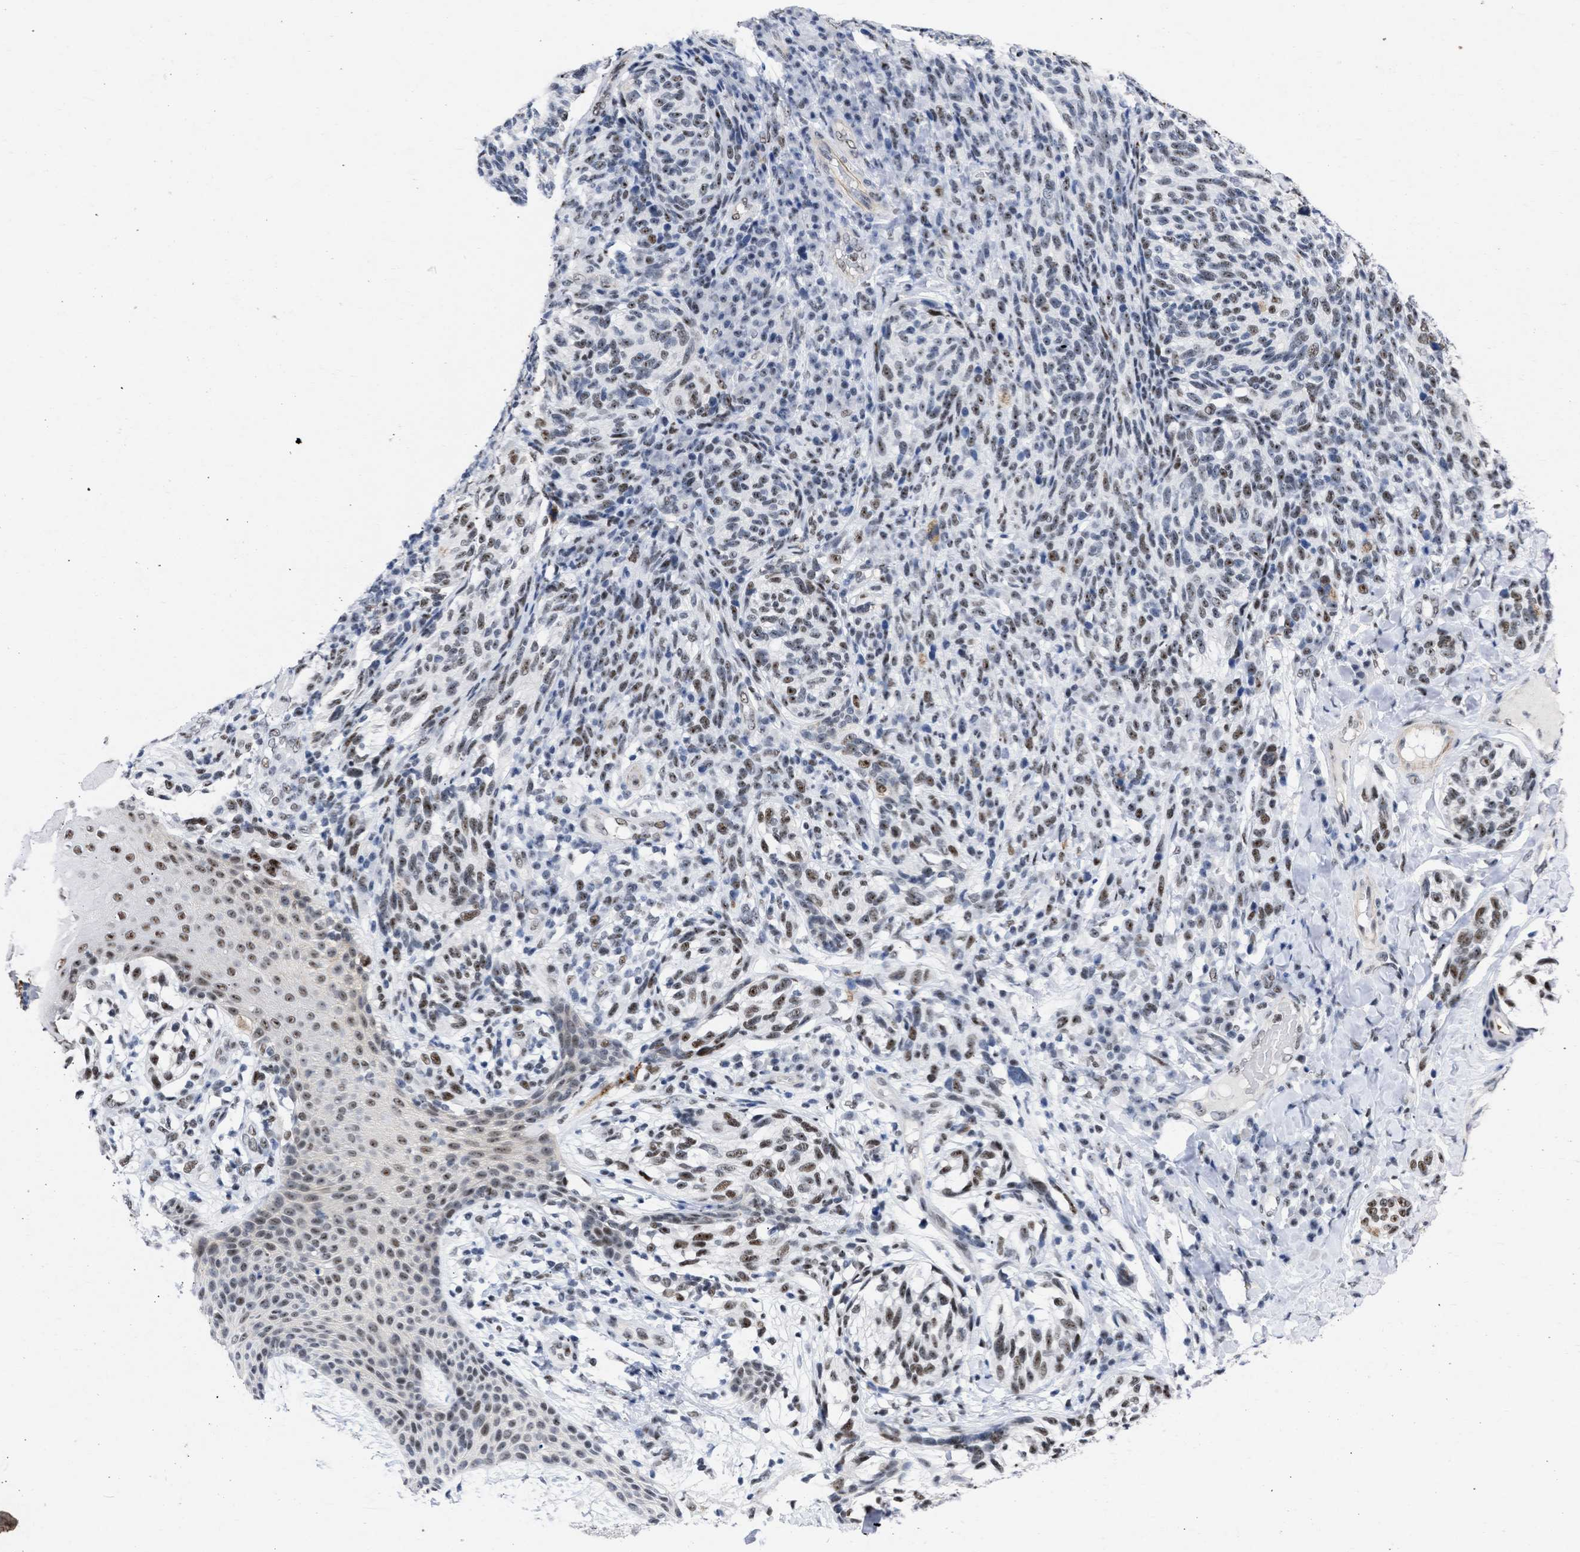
{"staining": {"intensity": "moderate", "quantity": ">75%", "location": "nuclear"}, "tissue": "melanoma", "cell_type": "Tumor cells", "image_type": "cancer", "snomed": [{"axis": "morphology", "description": "Malignant melanoma, NOS"}, {"axis": "topography", "description": "Skin"}], "caption": "This micrograph displays immunohistochemistry staining of human malignant melanoma, with medium moderate nuclear positivity in approximately >75% of tumor cells.", "gene": "DDX41", "patient": {"sex": "female", "age": 73}}